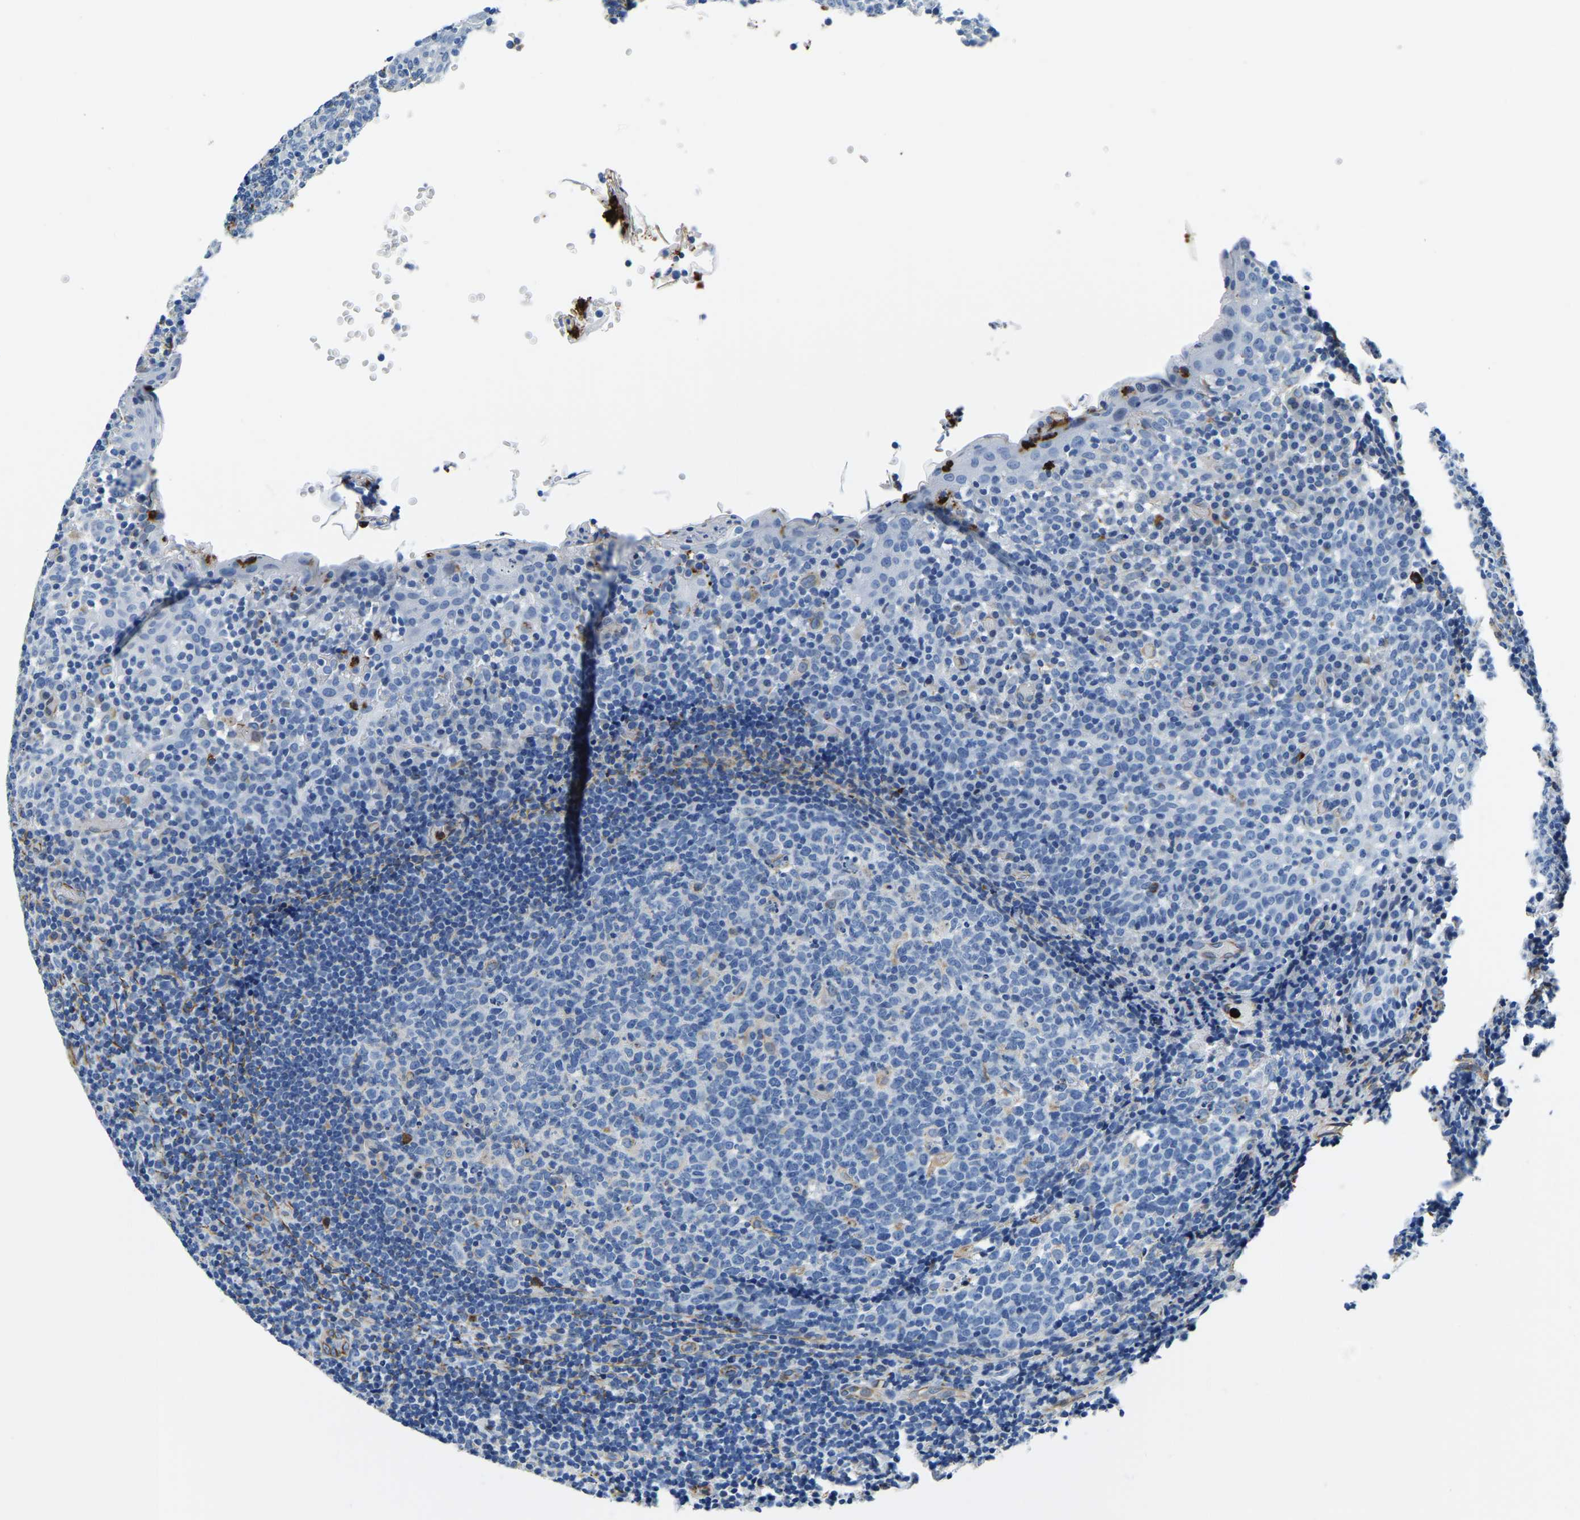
{"staining": {"intensity": "negative", "quantity": "none", "location": "none"}, "tissue": "tonsil", "cell_type": "Germinal center cells", "image_type": "normal", "snomed": [{"axis": "morphology", "description": "Normal tissue, NOS"}, {"axis": "topography", "description": "Tonsil"}], "caption": "DAB immunohistochemical staining of normal tonsil displays no significant positivity in germinal center cells.", "gene": "MS4A3", "patient": {"sex": "female", "age": 19}}